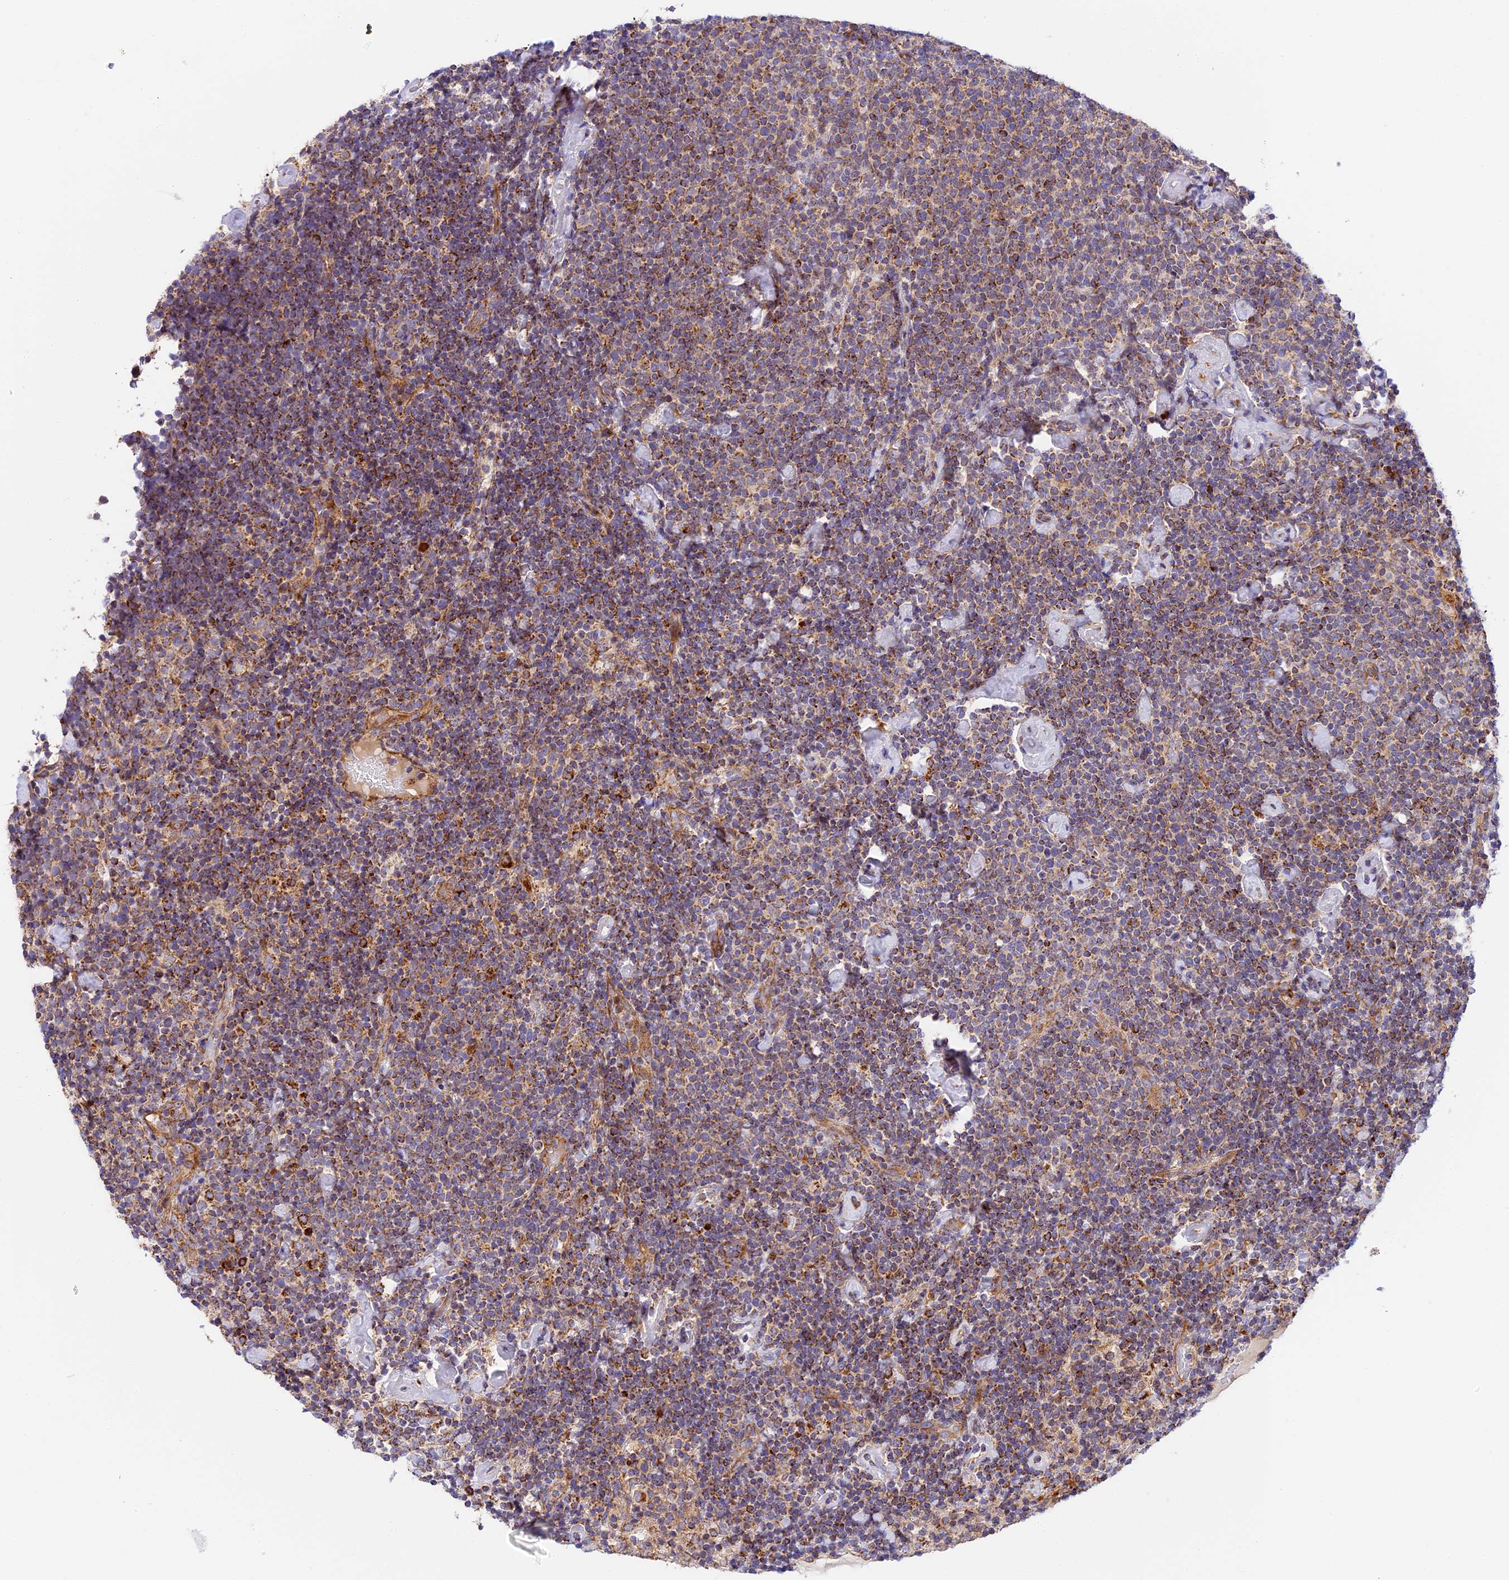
{"staining": {"intensity": "moderate", "quantity": "25%-75%", "location": "cytoplasmic/membranous"}, "tissue": "lymphoma", "cell_type": "Tumor cells", "image_type": "cancer", "snomed": [{"axis": "morphology", "description": "Malignant lymphoma, non-Hodgkin's type, High grade"}, {"axis": "topography", "description": "Lymph node"}], "caption": "This photomicrograph reveals immunohistochemistry (IHC) staining of human lymphoma, with medium moderate cytoplasmic/membranous positivity in approximately 25%-75% of tumor cells.", "gene": "MRAS", "patient": {"sex": "male", "age": 61}}